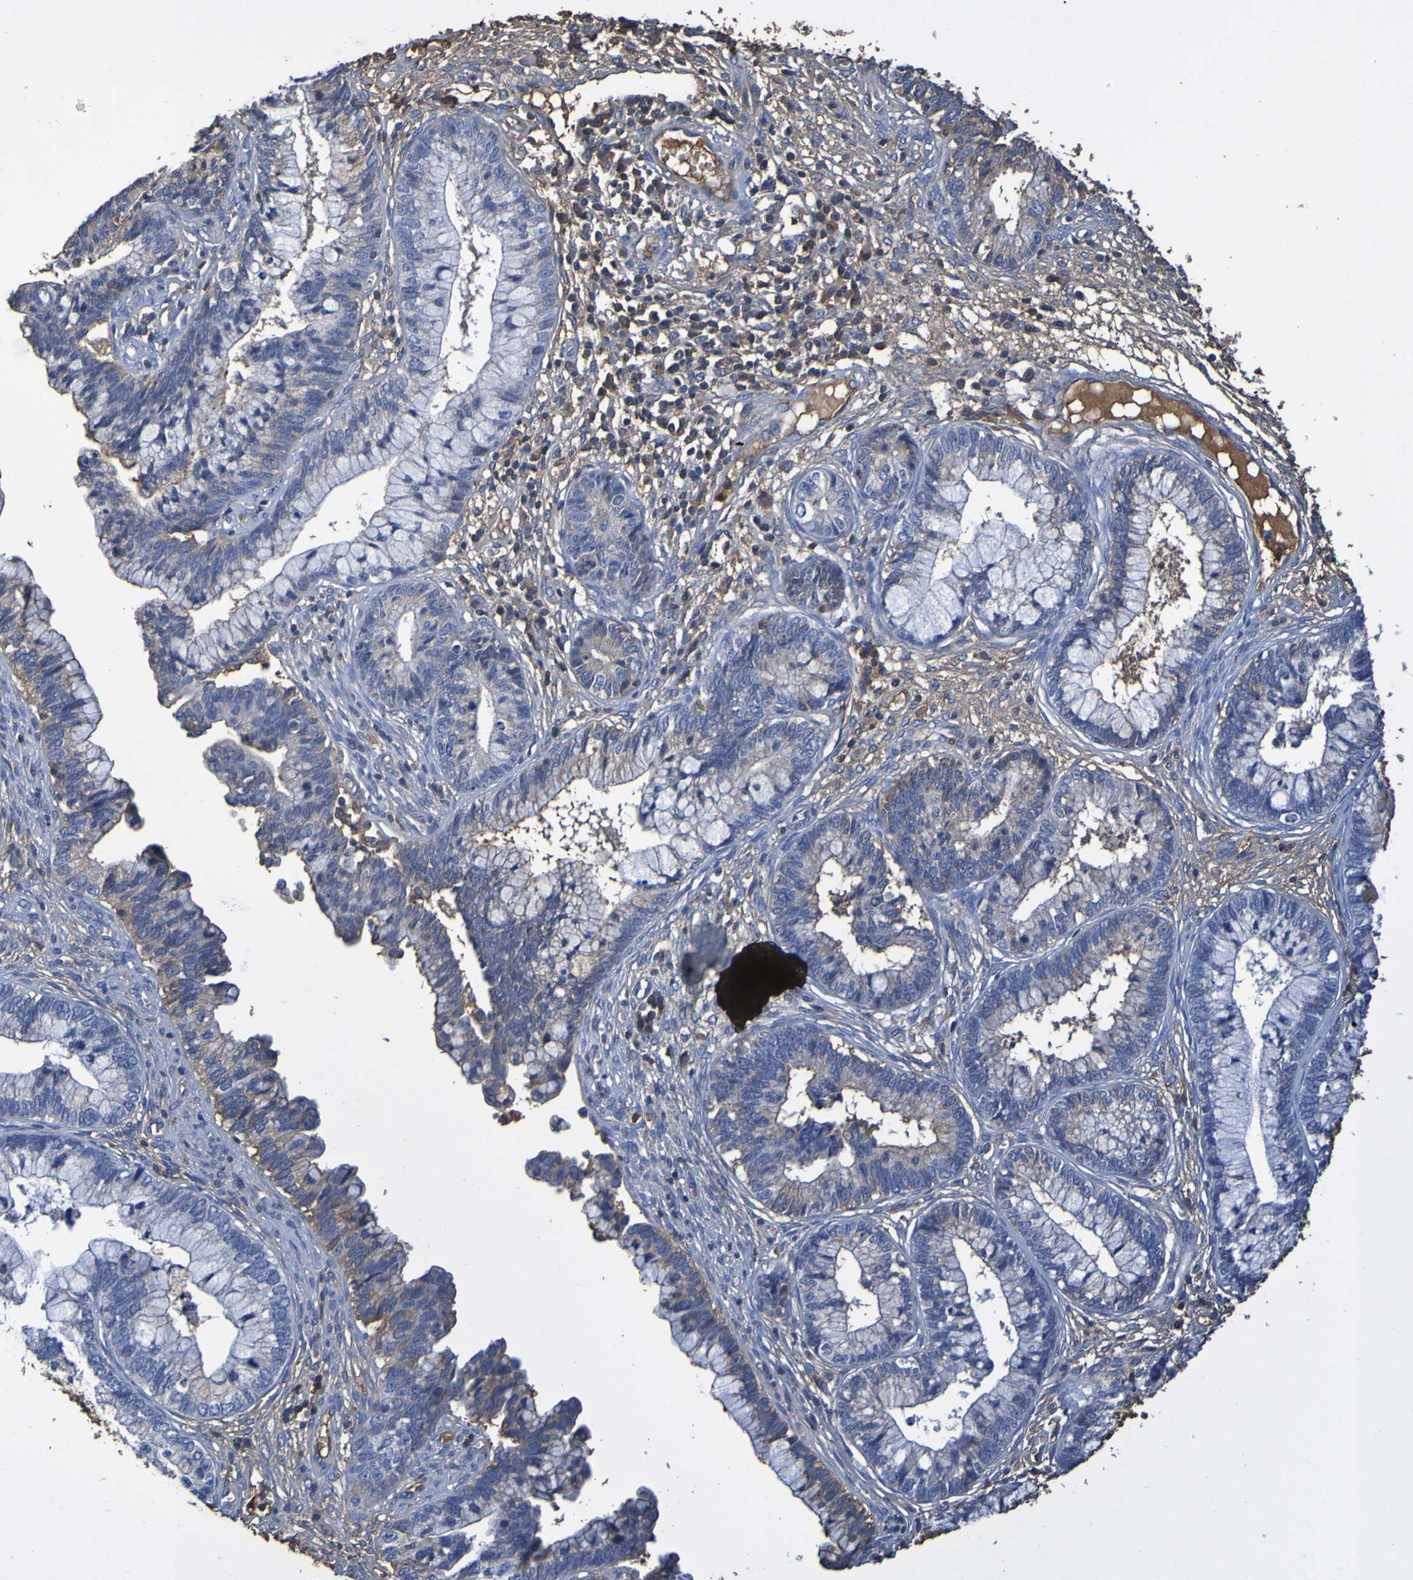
{"staining": {"intensity": "moderate", "quantity": "<25%", "location": "cytoplasmic/membranous"}, "tissue": "cervical cancer", "cell_type": "Tumor cells", "image_type": "cancer", "snomed": [{"axis": "morphology", "description": "Adenocarcinoma, NOS"}, {"axis": "topography", "description": "Cervix"}], "caption": "A brown stain shows moderate cytoplasmic/membranous positivity of a protein in cervical cancer (adenocarcinoma) tumor cells.", "gene": "GAB3", "patient": {"sex": "female", "age": 44}}